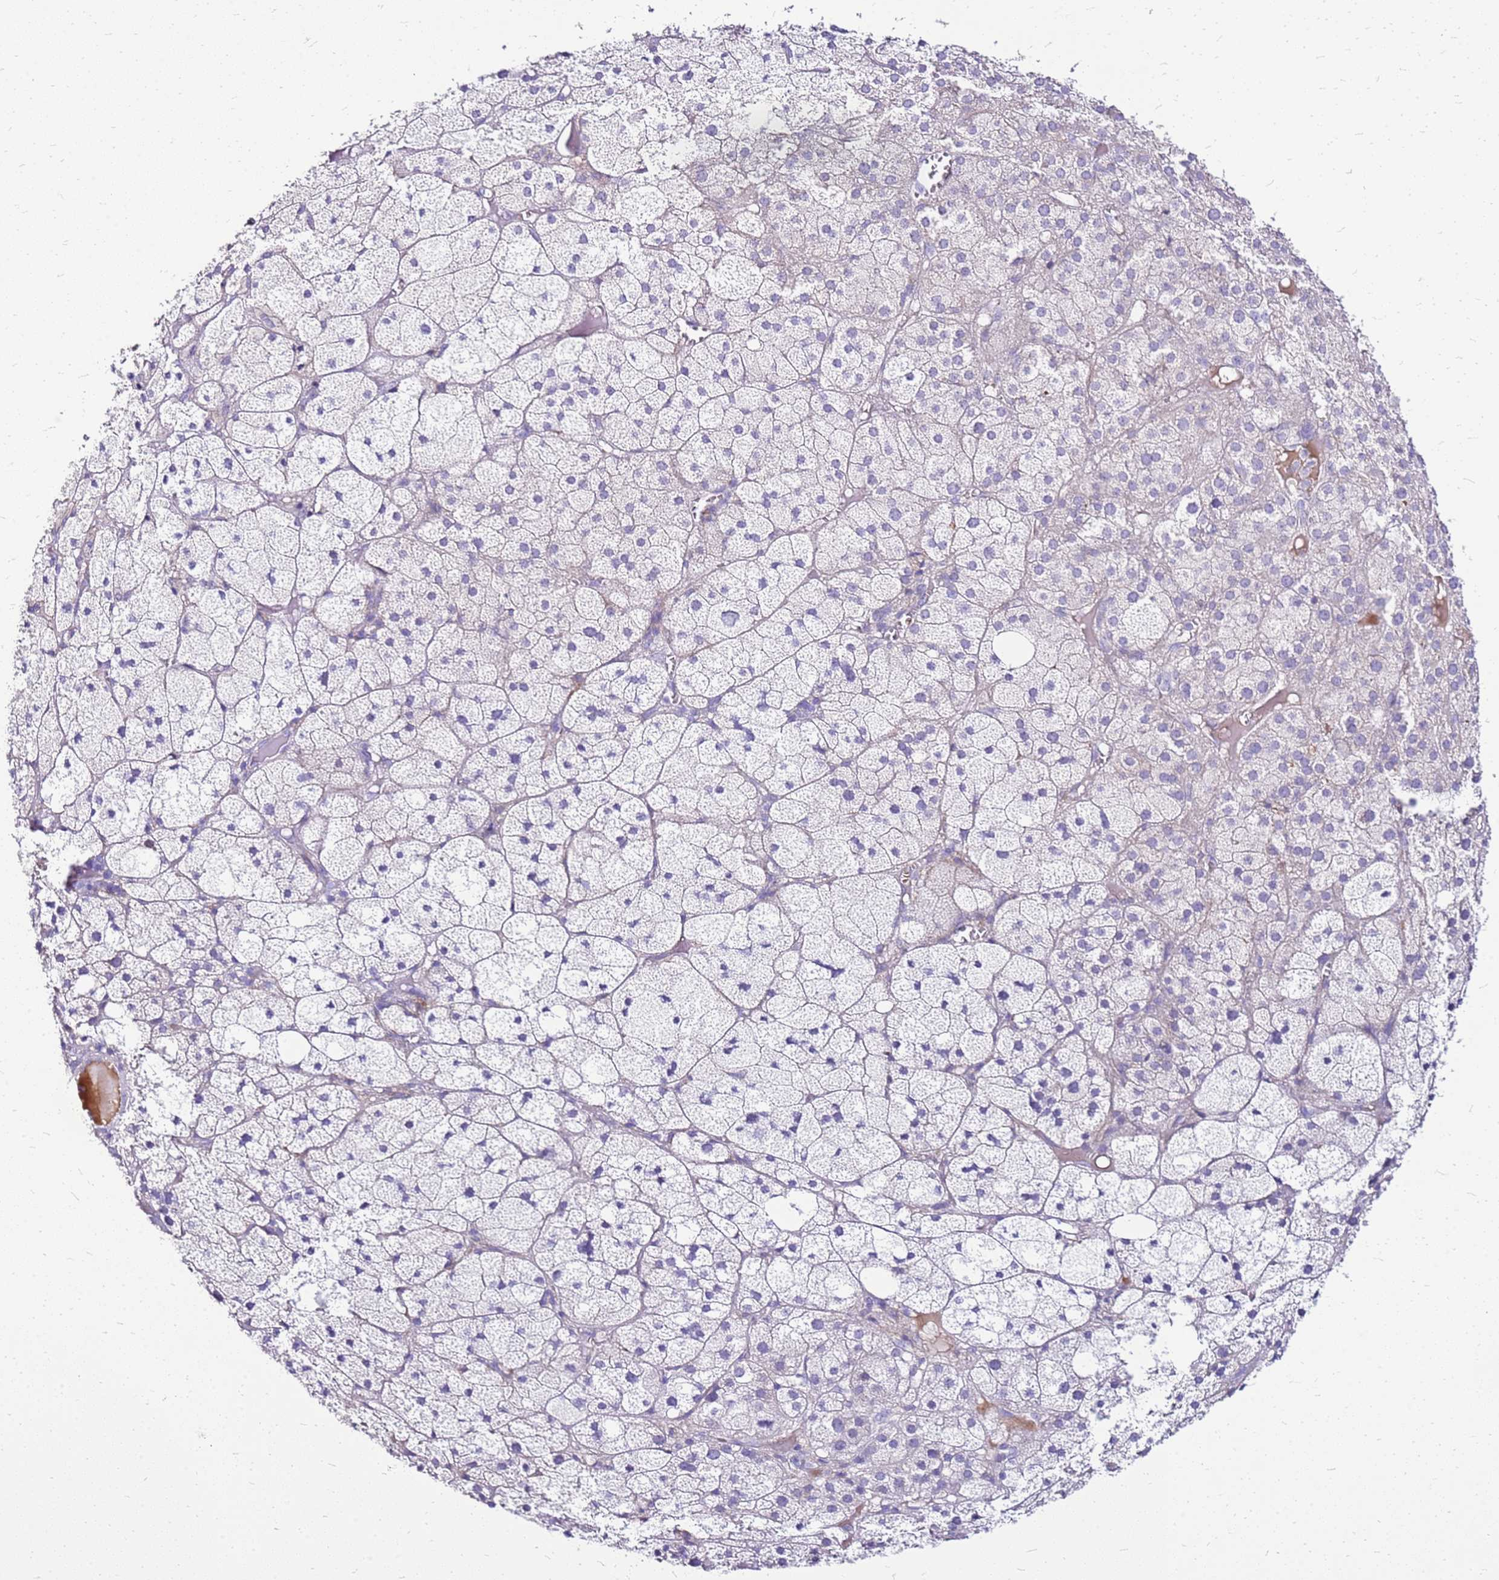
{"staining": {"intensity": "negative", "quantity": "none", "location": "none"}, "tissue": "adrenal gland", "cell_type": "Glandular cells", "image_type": "normal", "snomed": [{"axis": "morphology", "description": "Normal tissue, NOS"}, {"axis": "topography", "description": "Adrenal gland"}], "caption": "Immunohistochemistry (IHC) photomicrograph of benign adrenal gland stained for a protein (brown), which exhibits no staining in glandular cells. (Brightfield microscopy of DAB (3,3'-diaminobenzidine) immunohistochemistry (IHC) at high magnification).", "gene": "DCDC2B", "patient": {"sex": "female", "age": 61}}